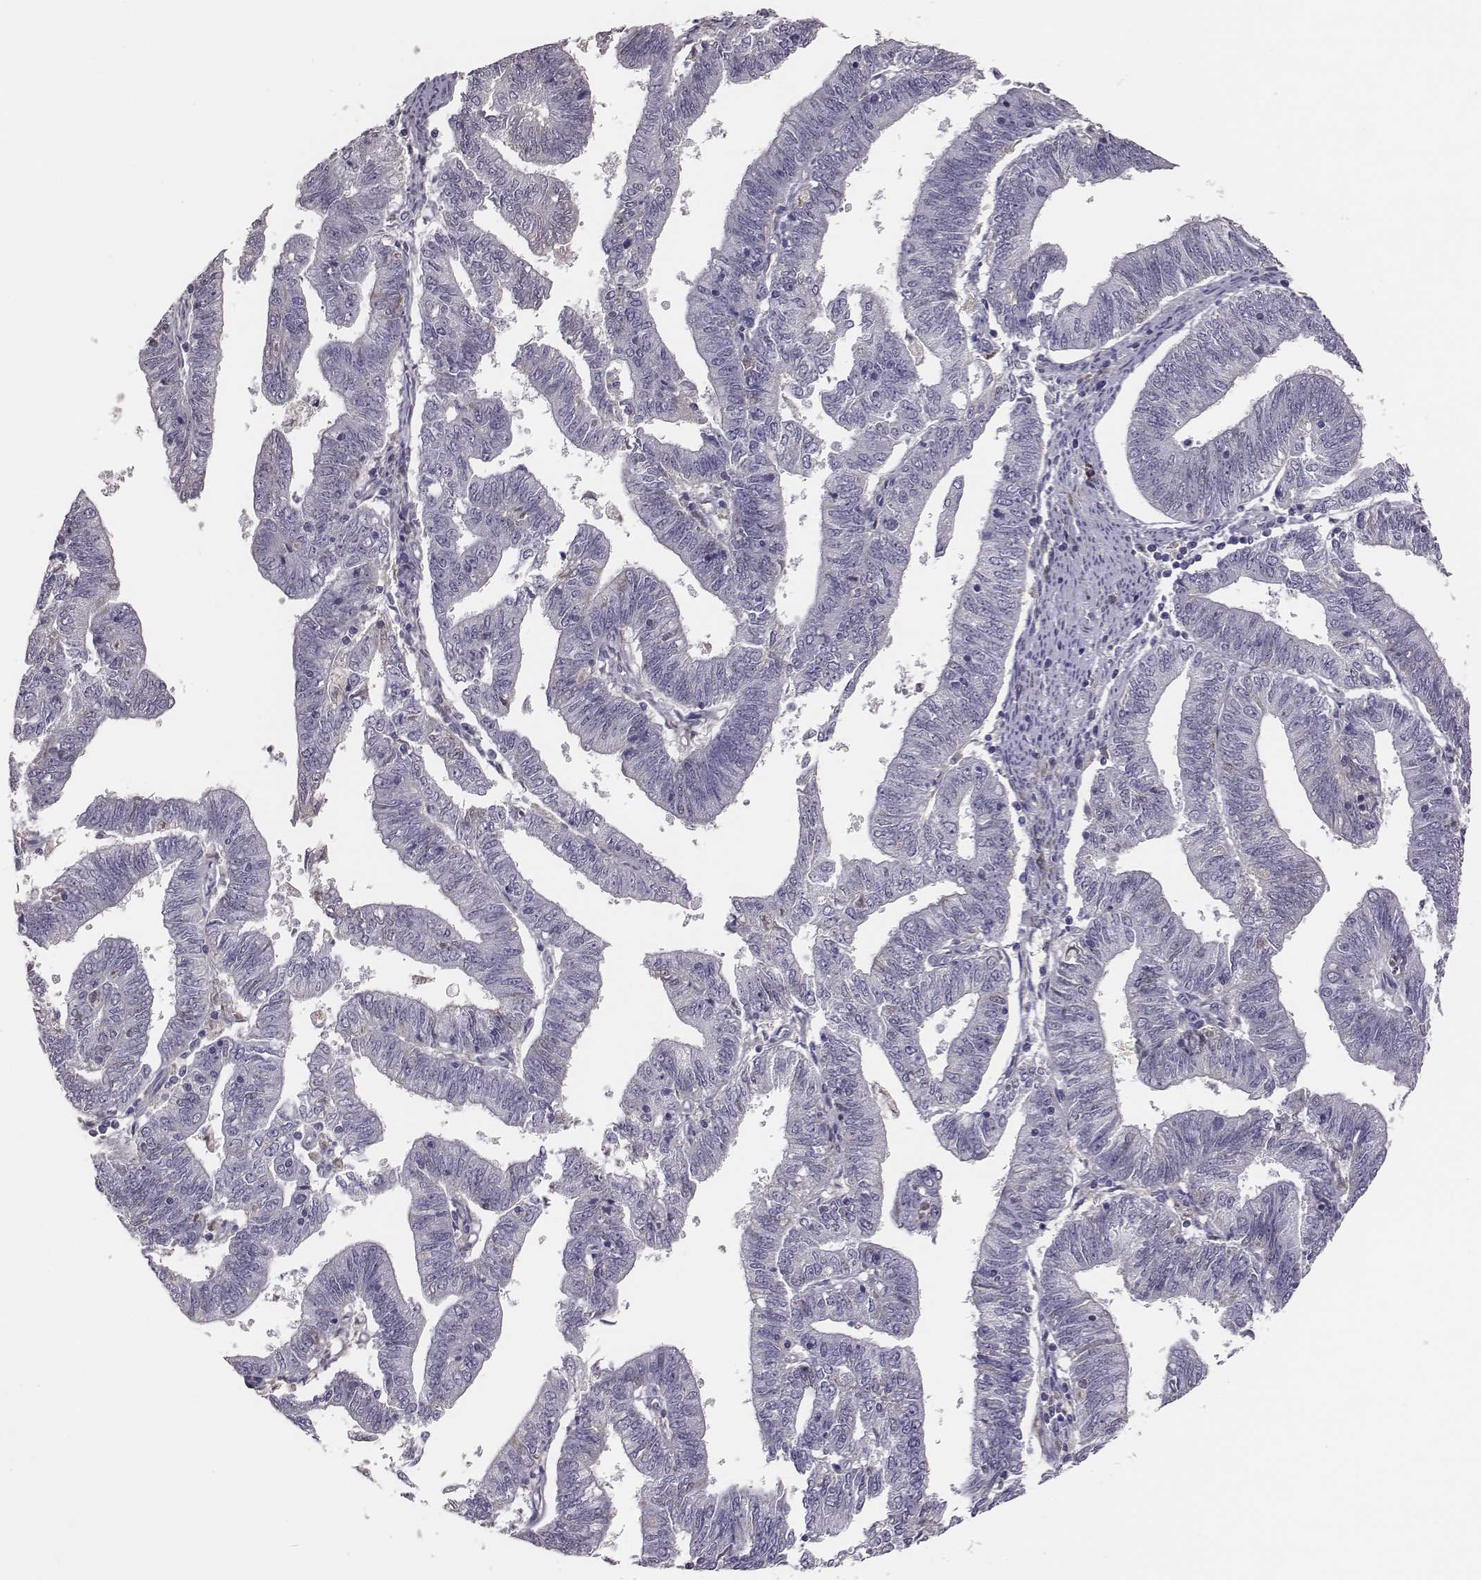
{"staining": {"intensity": "negative", "quantity": "none", "location": "none"}, "tissue": "endometrial cancer", "cell_type": "Tumor cells", "image_type": "cancer", "snomed": [{"axis": "morphology", "description": "Adenocarcinoma, NOS"}, {"axis": "topography", "description": "Endometrium"}], "caption": "This is an immunohistochemistry photomicrograph of human endometrial cancer (adenocarcinoma). There is no positivity in tumor cells.", "gene": "EN1", "patient": {"sex": "female", "age": 82}}